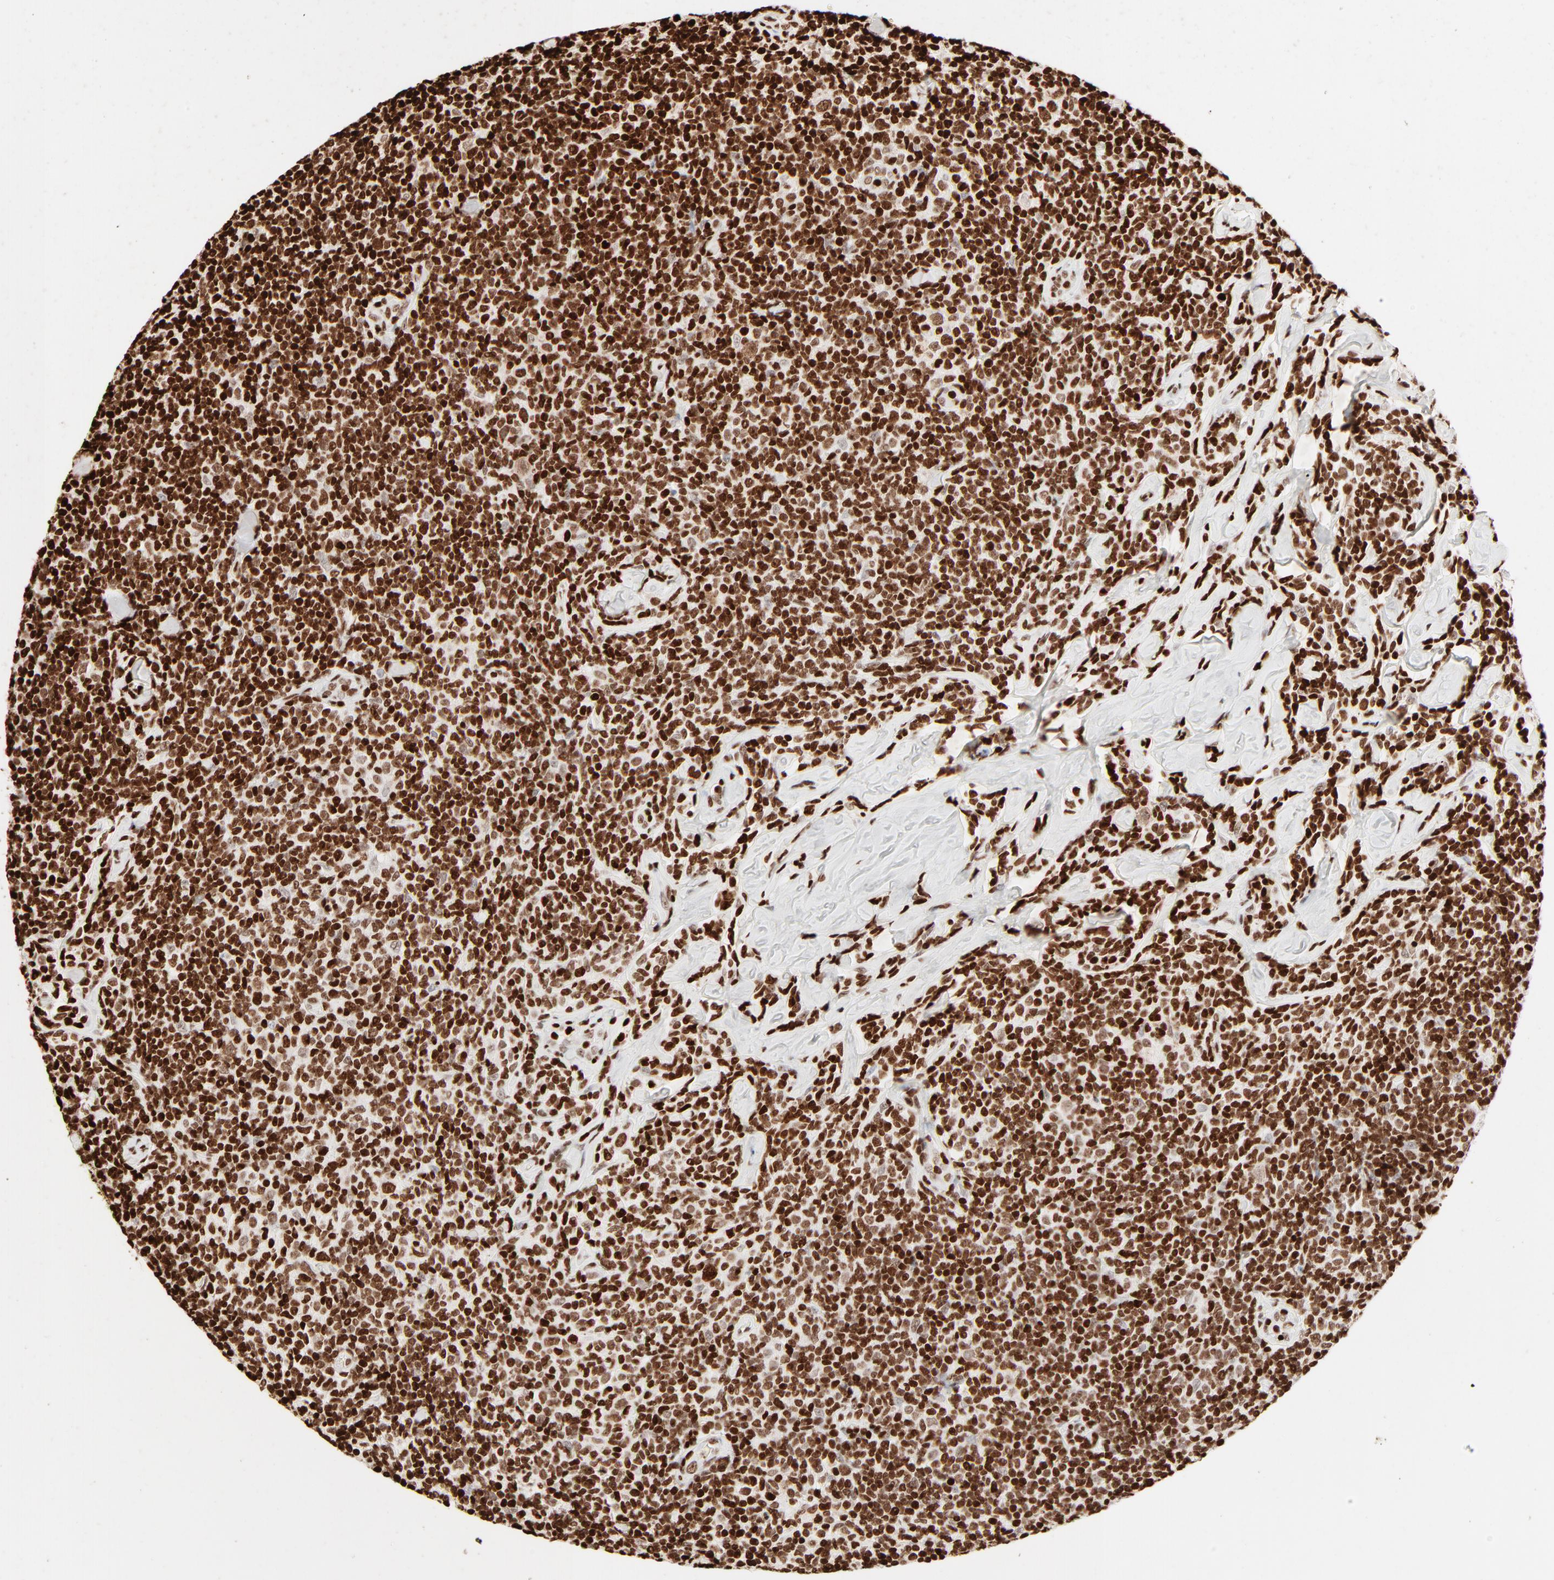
{"staining": {"intensity": "strong", "quantity": ">75%", "location": "nuclear"}, "tissue": "lymphoma", "cell_type": "Tumor cells", "image_type": "cancer", "snomed": [{"axis": "morphology", "description": "Malignant lymphoma, non-Hodgkin's type, Low grade"}, {"axis": "topography", "description": "Lymph node"}], "caption": "Human low-grade malignant lymphoma, non-Hodgkin's type stained with a protein marker shows strong staining in tumor cells.", "gene": "HMGB2", "patient": {"sex": "female", "age": 56}}